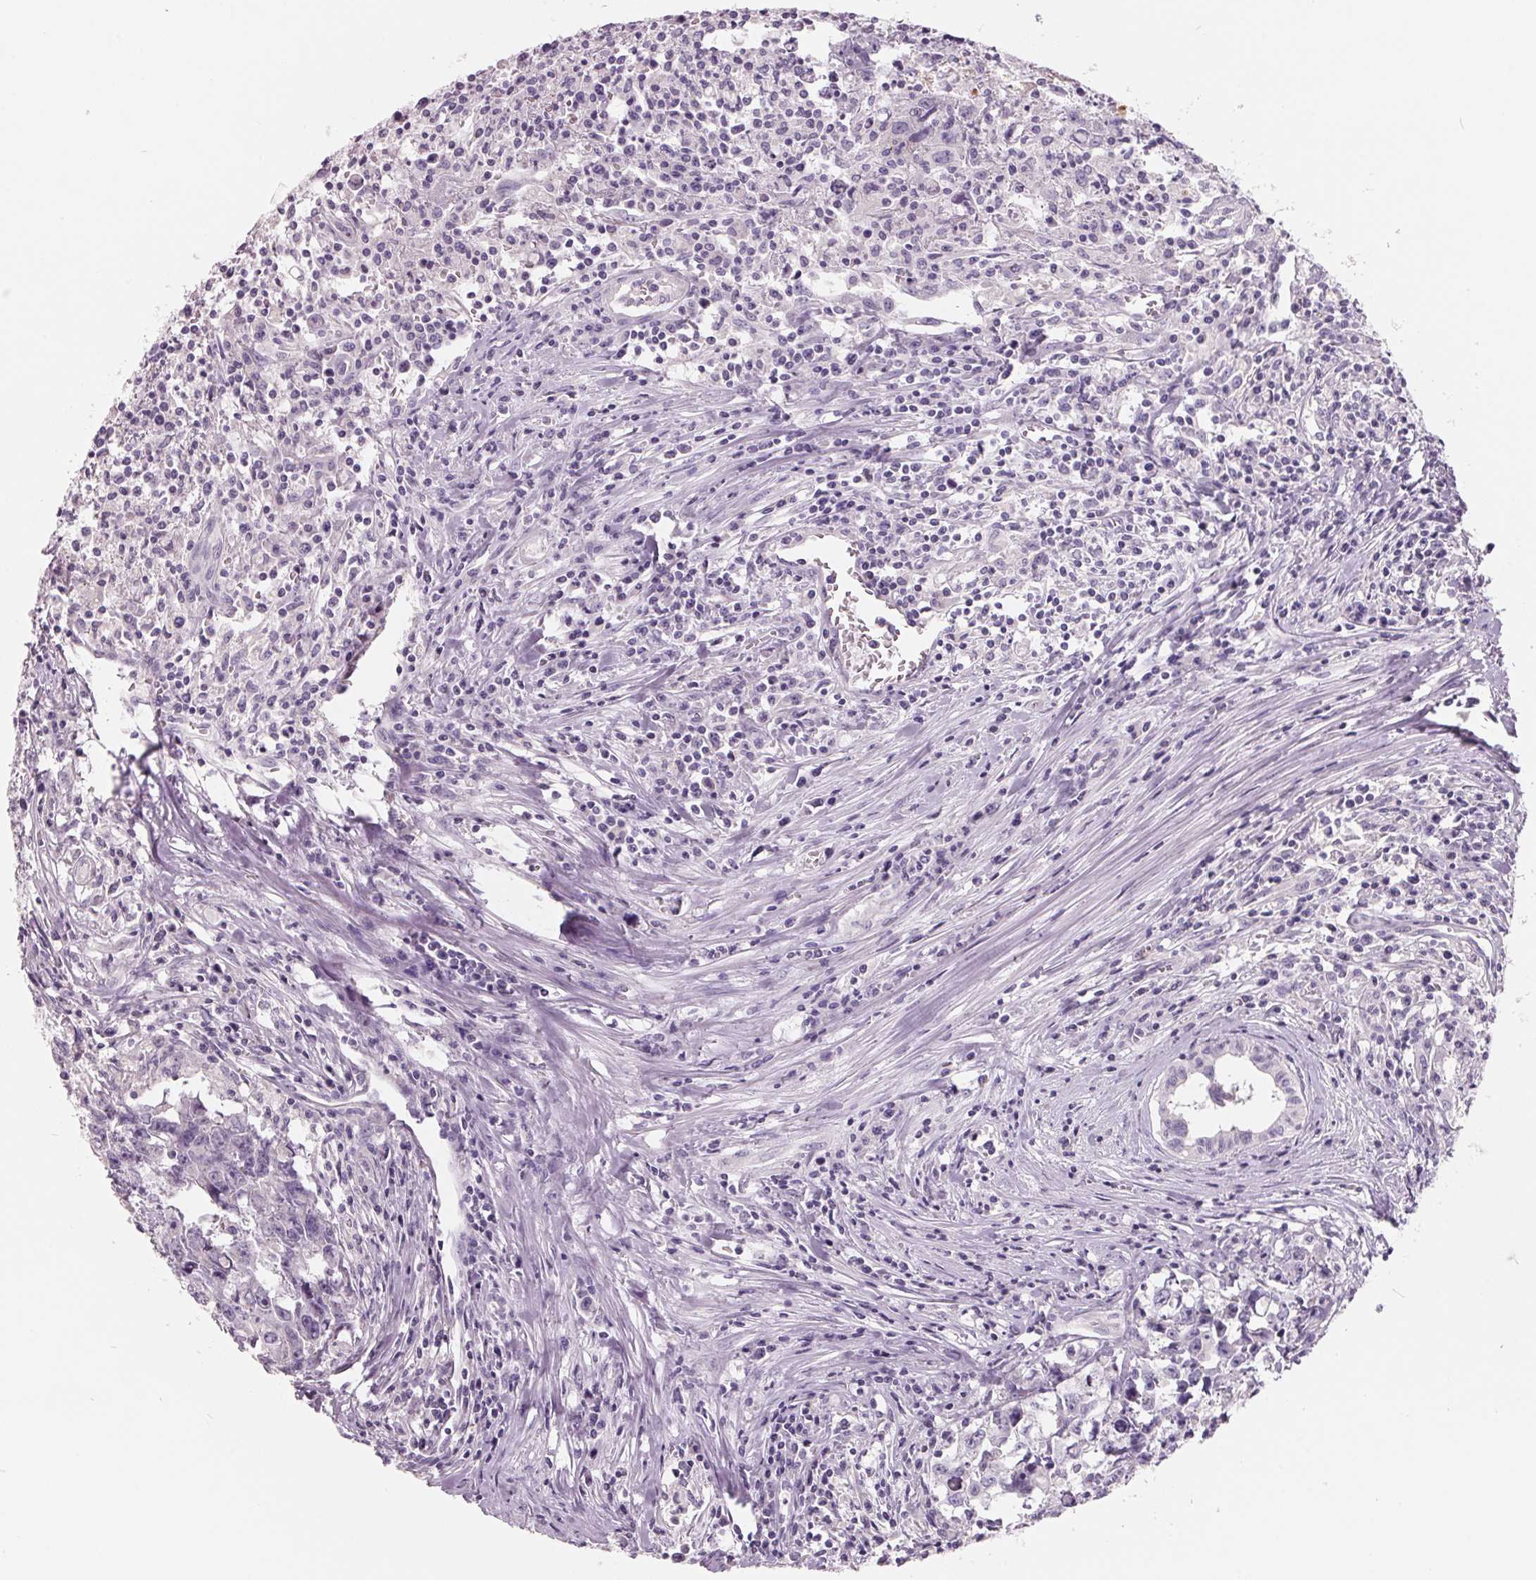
{"staining": {"intensity": "negative", "quantity": "none", "location": "none"}, "tissue": "testis cancer", "cell_type": "Tumor cells", "image_type": "cancer", "snomed": [{"axis": "morphology", "description": "Carcinoma, Embryonal, NOS"}, {"axis": "topography", "description": "Testis"}], "caption": "Tumor cells are negative for protein expression in human testis embryonal carcinoma.", "gene": "FTCD", "patient": {"sex": "male", "age": 22}}